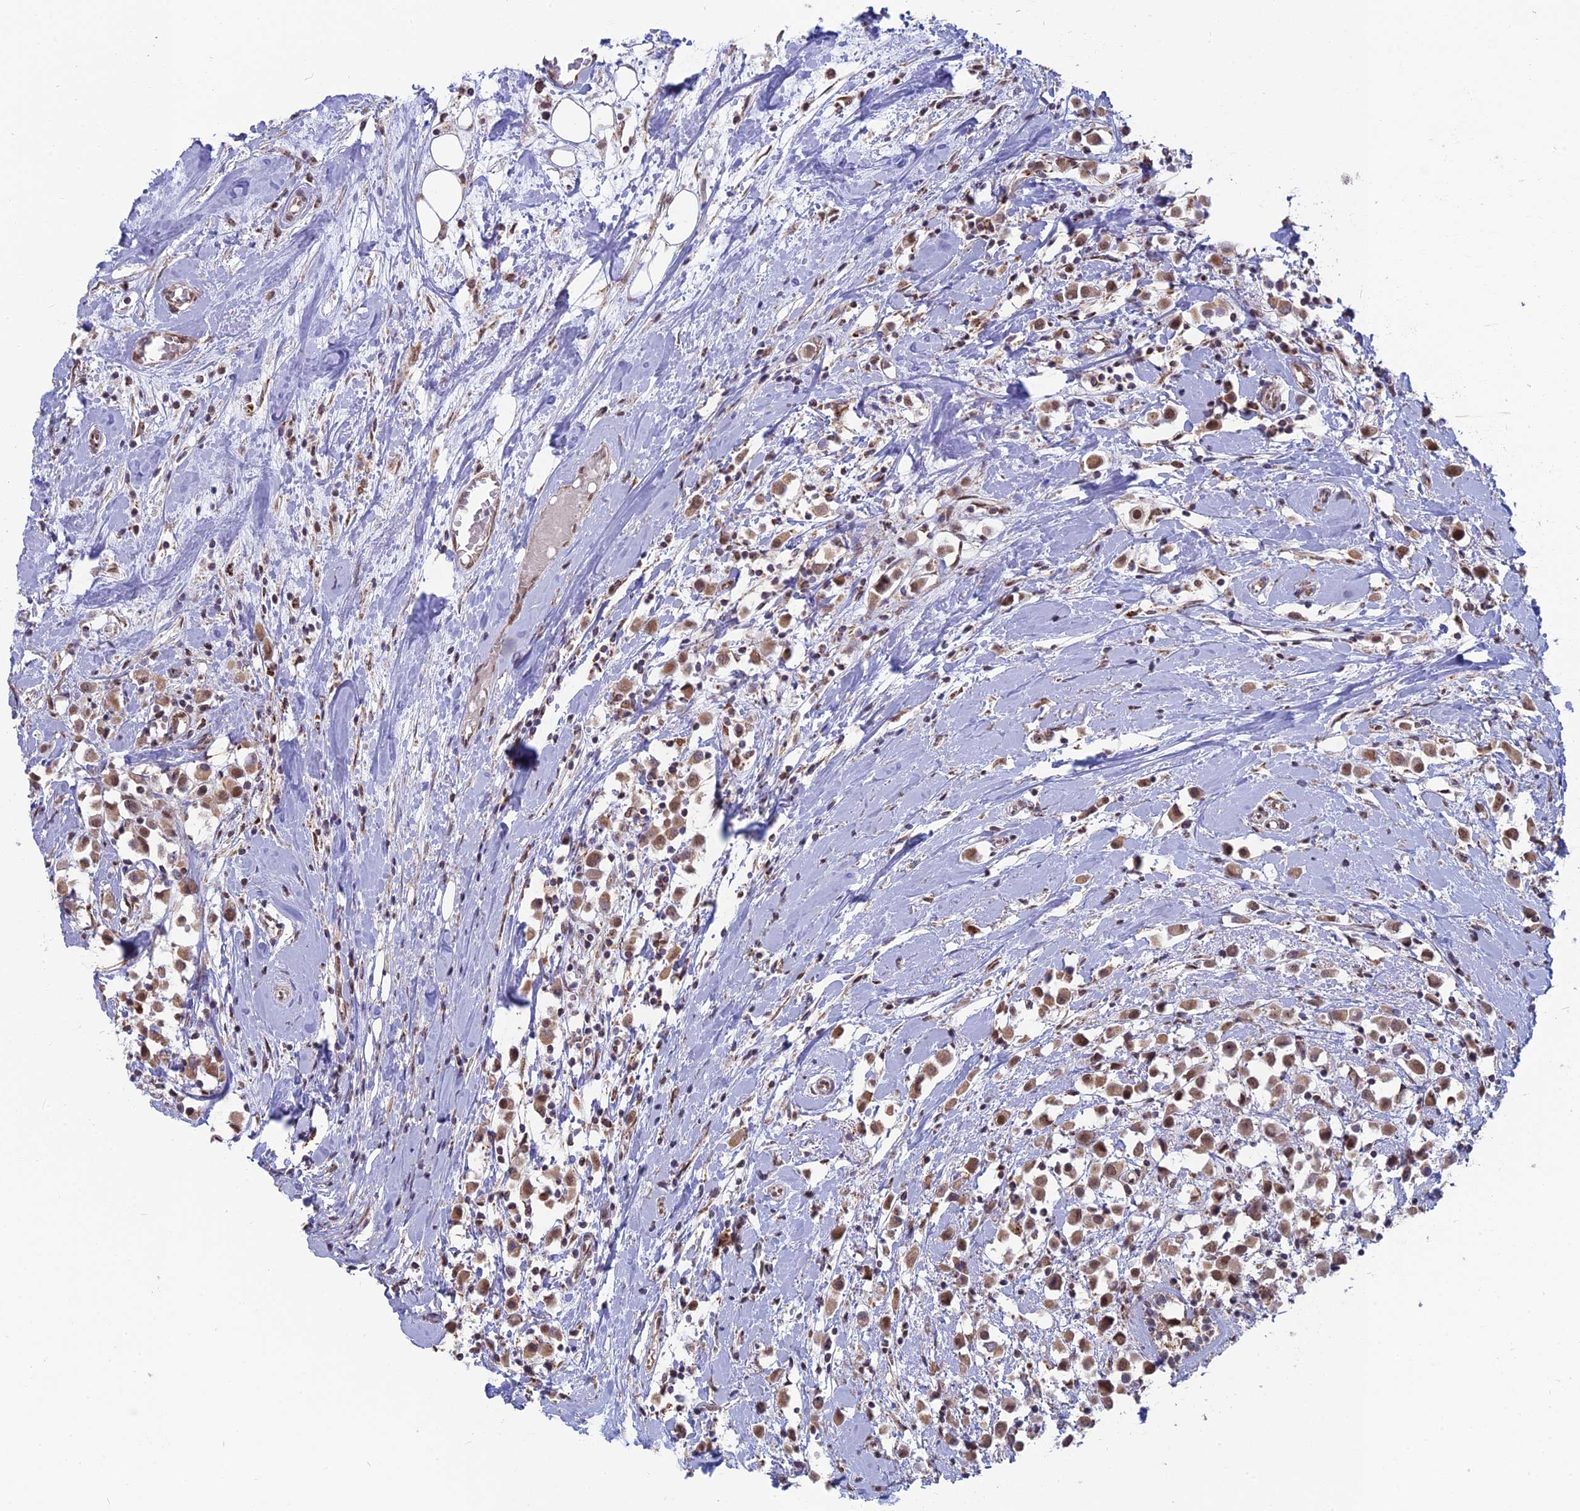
{"staining": {"intensity": "moderate", "quantity": ">75%", "location": "cytoplasmic/membranous,nuclear"}, "tissue": "breast cancer", "cell_type": "Tumor cells", "image_type": "cancer", "snomed": [{"axis": "morphology", "description": "Duct carcinoma"}, {"axis": "topography", "description": "Breast"}], "caption": "Breast cancer (invasive ductal carcinoma) stained for a protein (brown) demonstrates moderate cytoplasmic/membranous and nuclear positive expression in approximately >75% of tumor cells.", "gene": "ARHGAP40", "patient": {"sex": "female", "age": 61}}